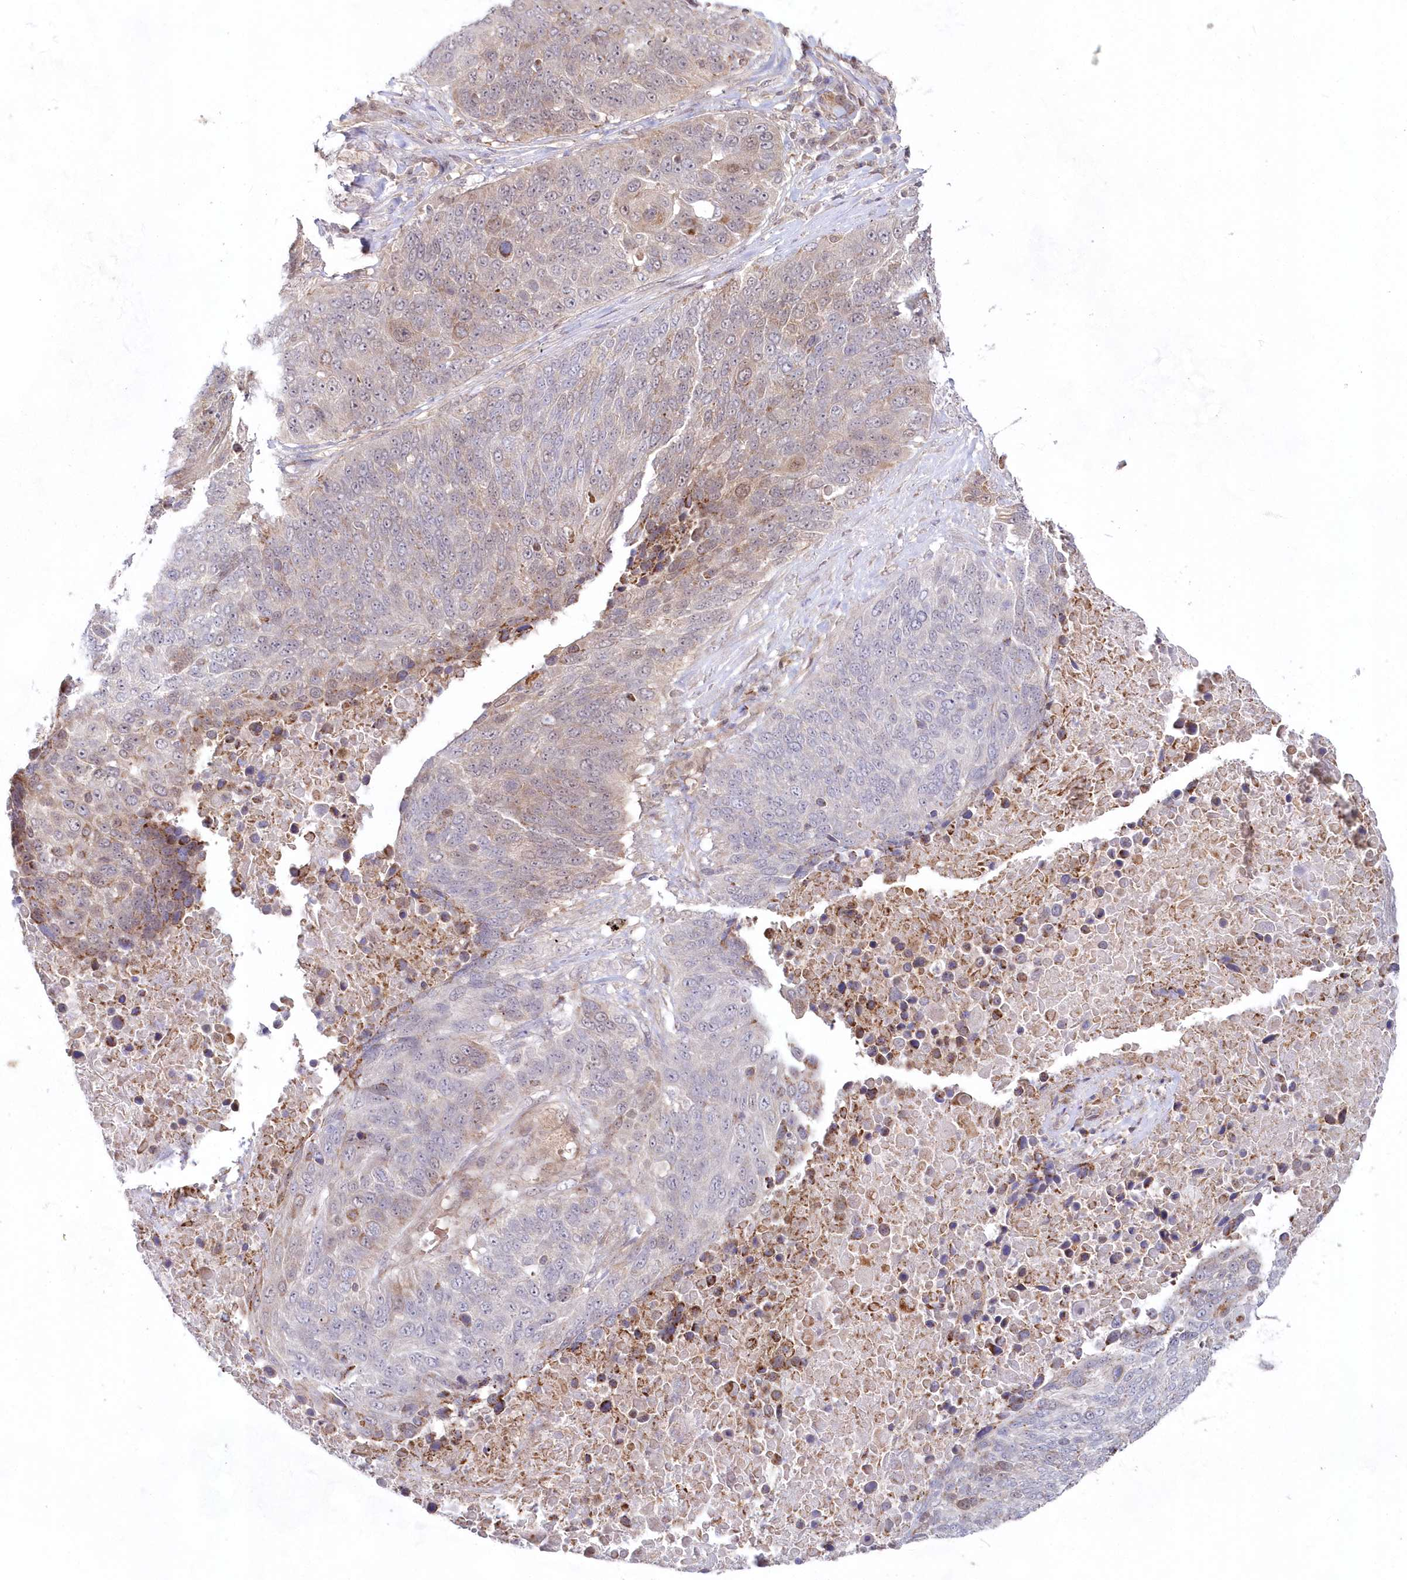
{"staining": {"intensity": "weak", "quantity": "<25%", "location": "cytoplasmic/membranous"}, "tissue": "lung cancer", "cell_type": "Tumor cells", "image_type": "cancer", "snomed": [{"axis": "morphology", "description": "Squamous cell carcinoma, NOS"}, {"axis": "topography", "description": "Lung"}], "caption": "Tumor cells are negative for protein expression in human lung cancer.", "gene": "IMPA1", "patient": {"sex": "male", "age": 66}}